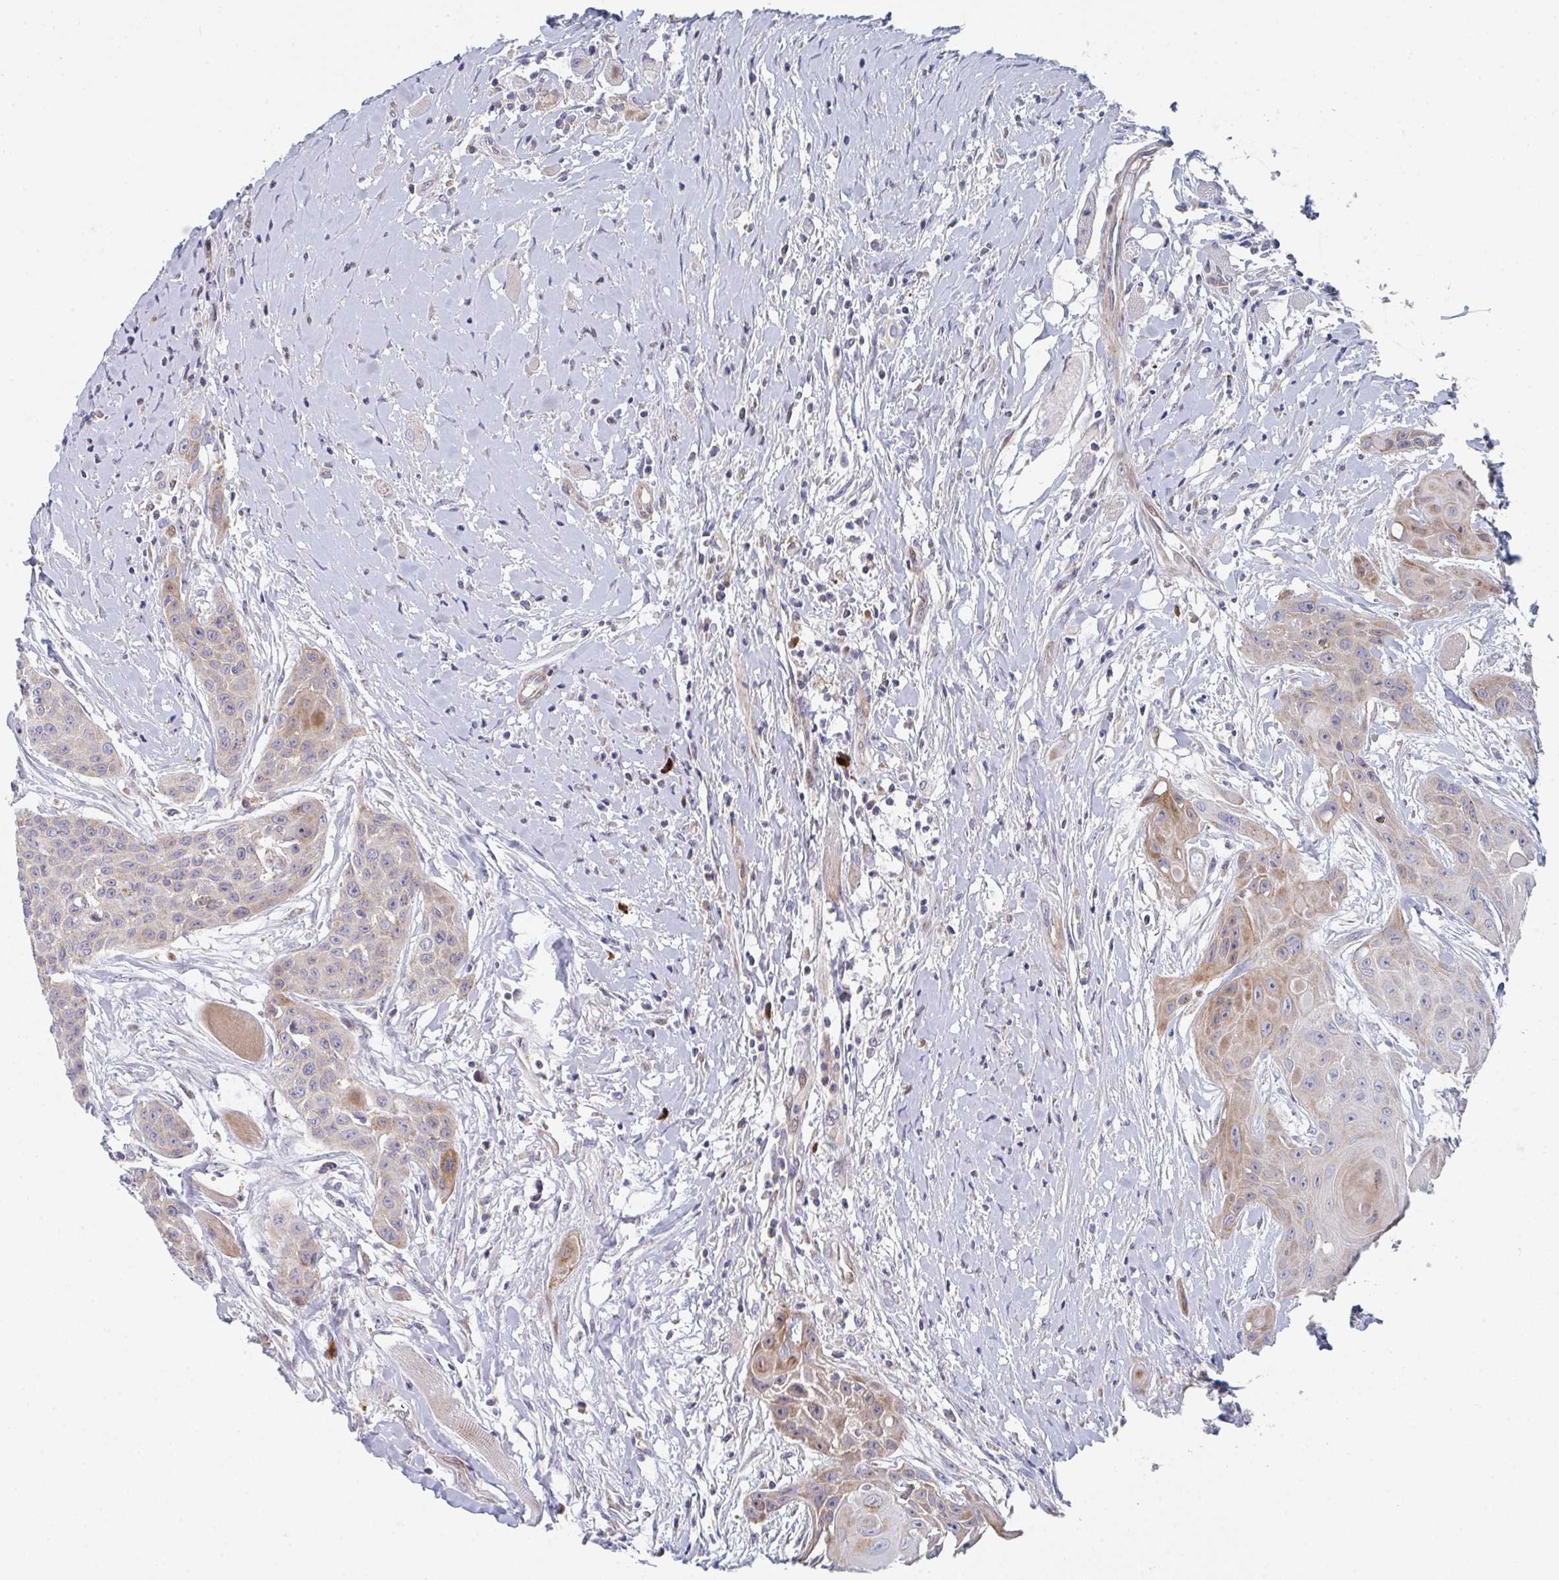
{"staining": {"intensity": "moderate", "quantity": "<25%", "location": "cytoplasmic/membranous"}, "tissue": "head and neck cancer", "cell_type": "Tumor cells", "image_type": "cancer", "snomed": [{"axis": "morphology", "description": "Squamous cell carcinoma, NOS"}, {"axis": "topography", "description": "Head-Neck"}], "caption": "Human head and neck squamous cell carcinoma stained for a protein (brown) reveals moderate cytoplasmic/membranous positive expression in about <25% of tumor cells.", "gene": "ZNF644", "patient": {"sex": "female", "age": 73}}